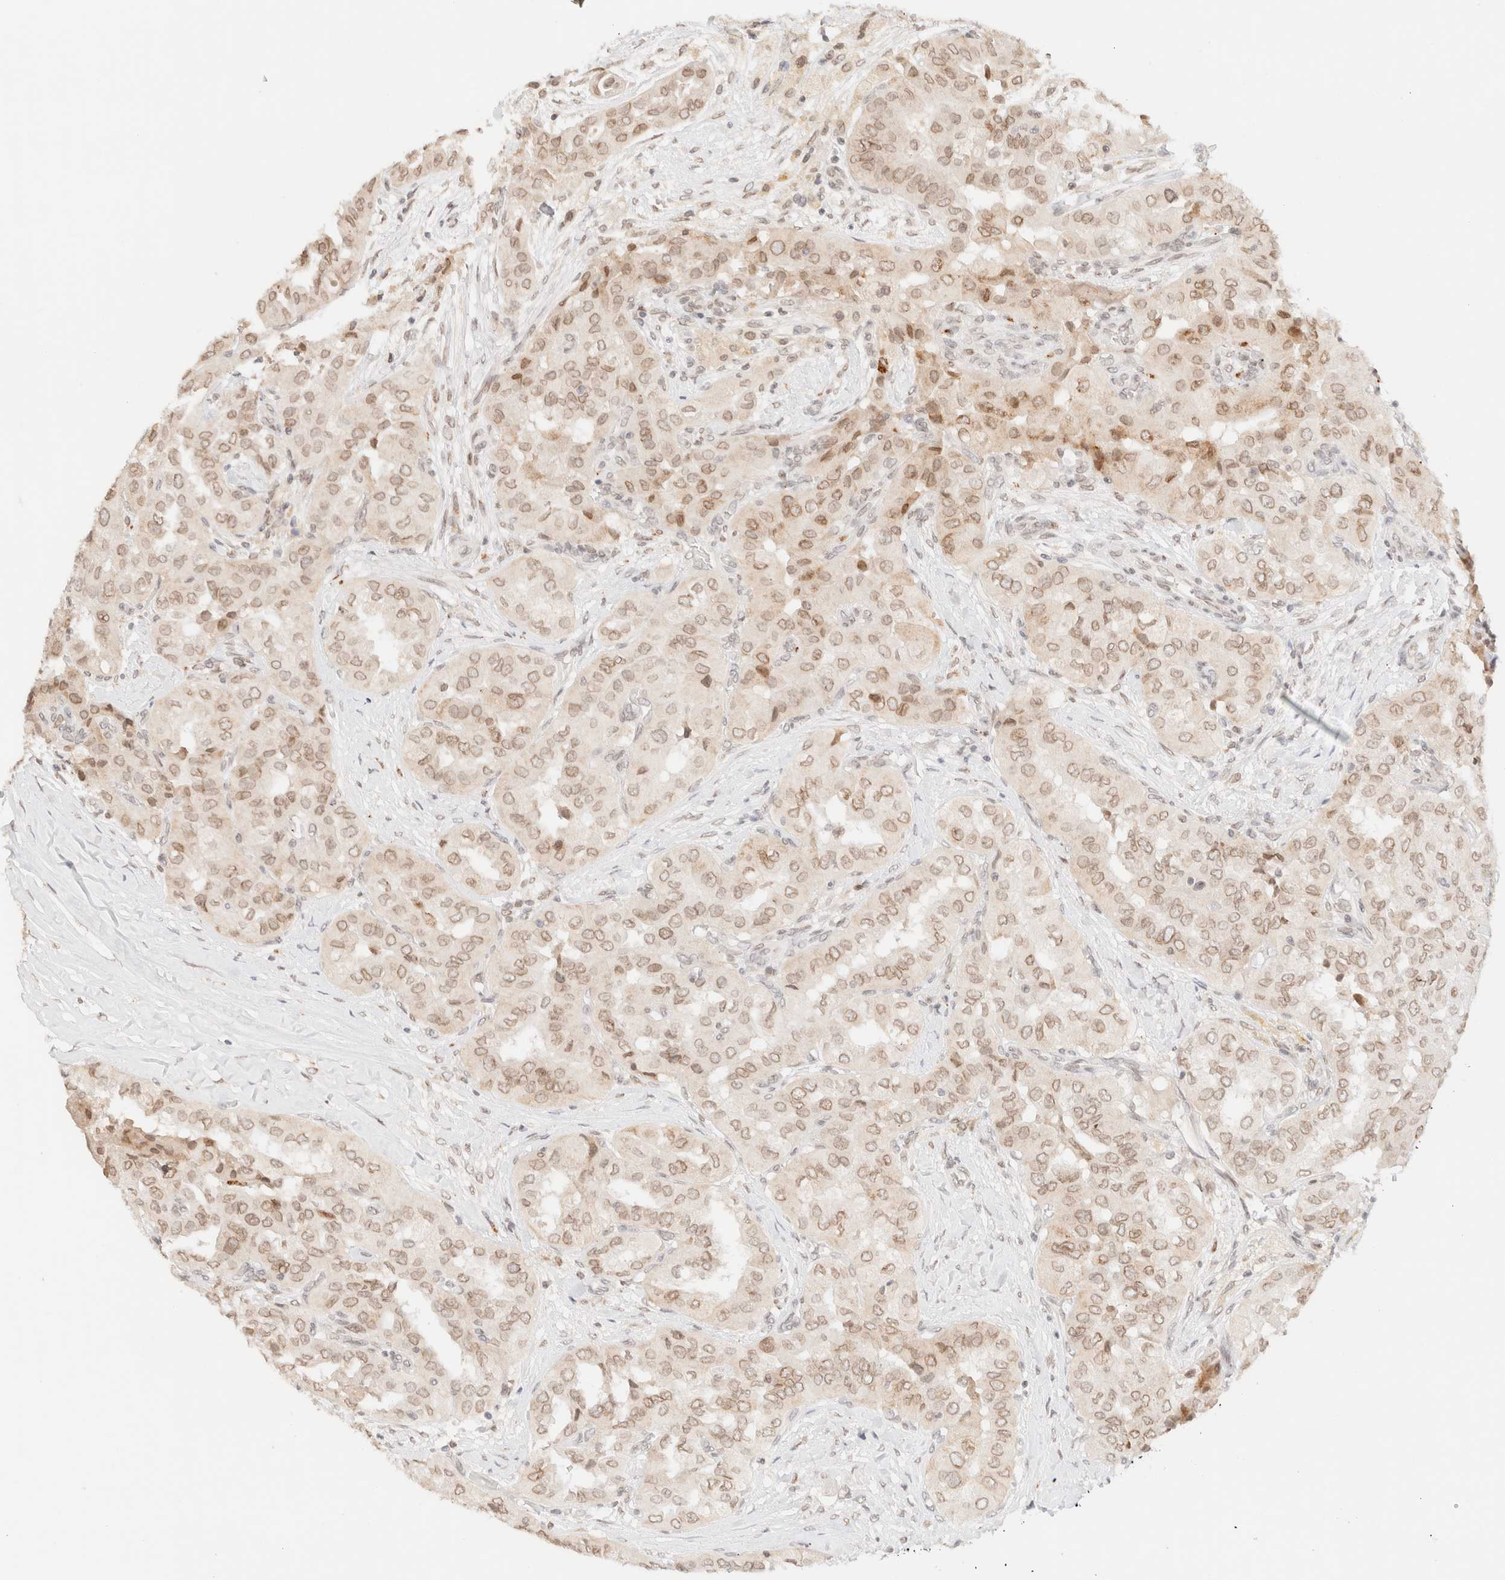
{"staining": {"intensity": "weak", "quantity": ">75%", "location": "cytoplasmic/membranous,nuclear"}, "tissue": "thyroid cancer", "cell_type": "Tumor cells", "image_type": "cancer", "snomed": [{"axis": "morphology", "description": "Papillary adenocarcinoma, NOS"}, {"axis": "topography", "description": "Thyroid gland"}], "caption": "Protein expression analysis of human thyroid cancer reveals weak cytoplasmic/membranous and nuclear positivity in about >75% of tumor cells.", "gene": "ZNF770", "patient": {"sex": "female", "age": 59}}